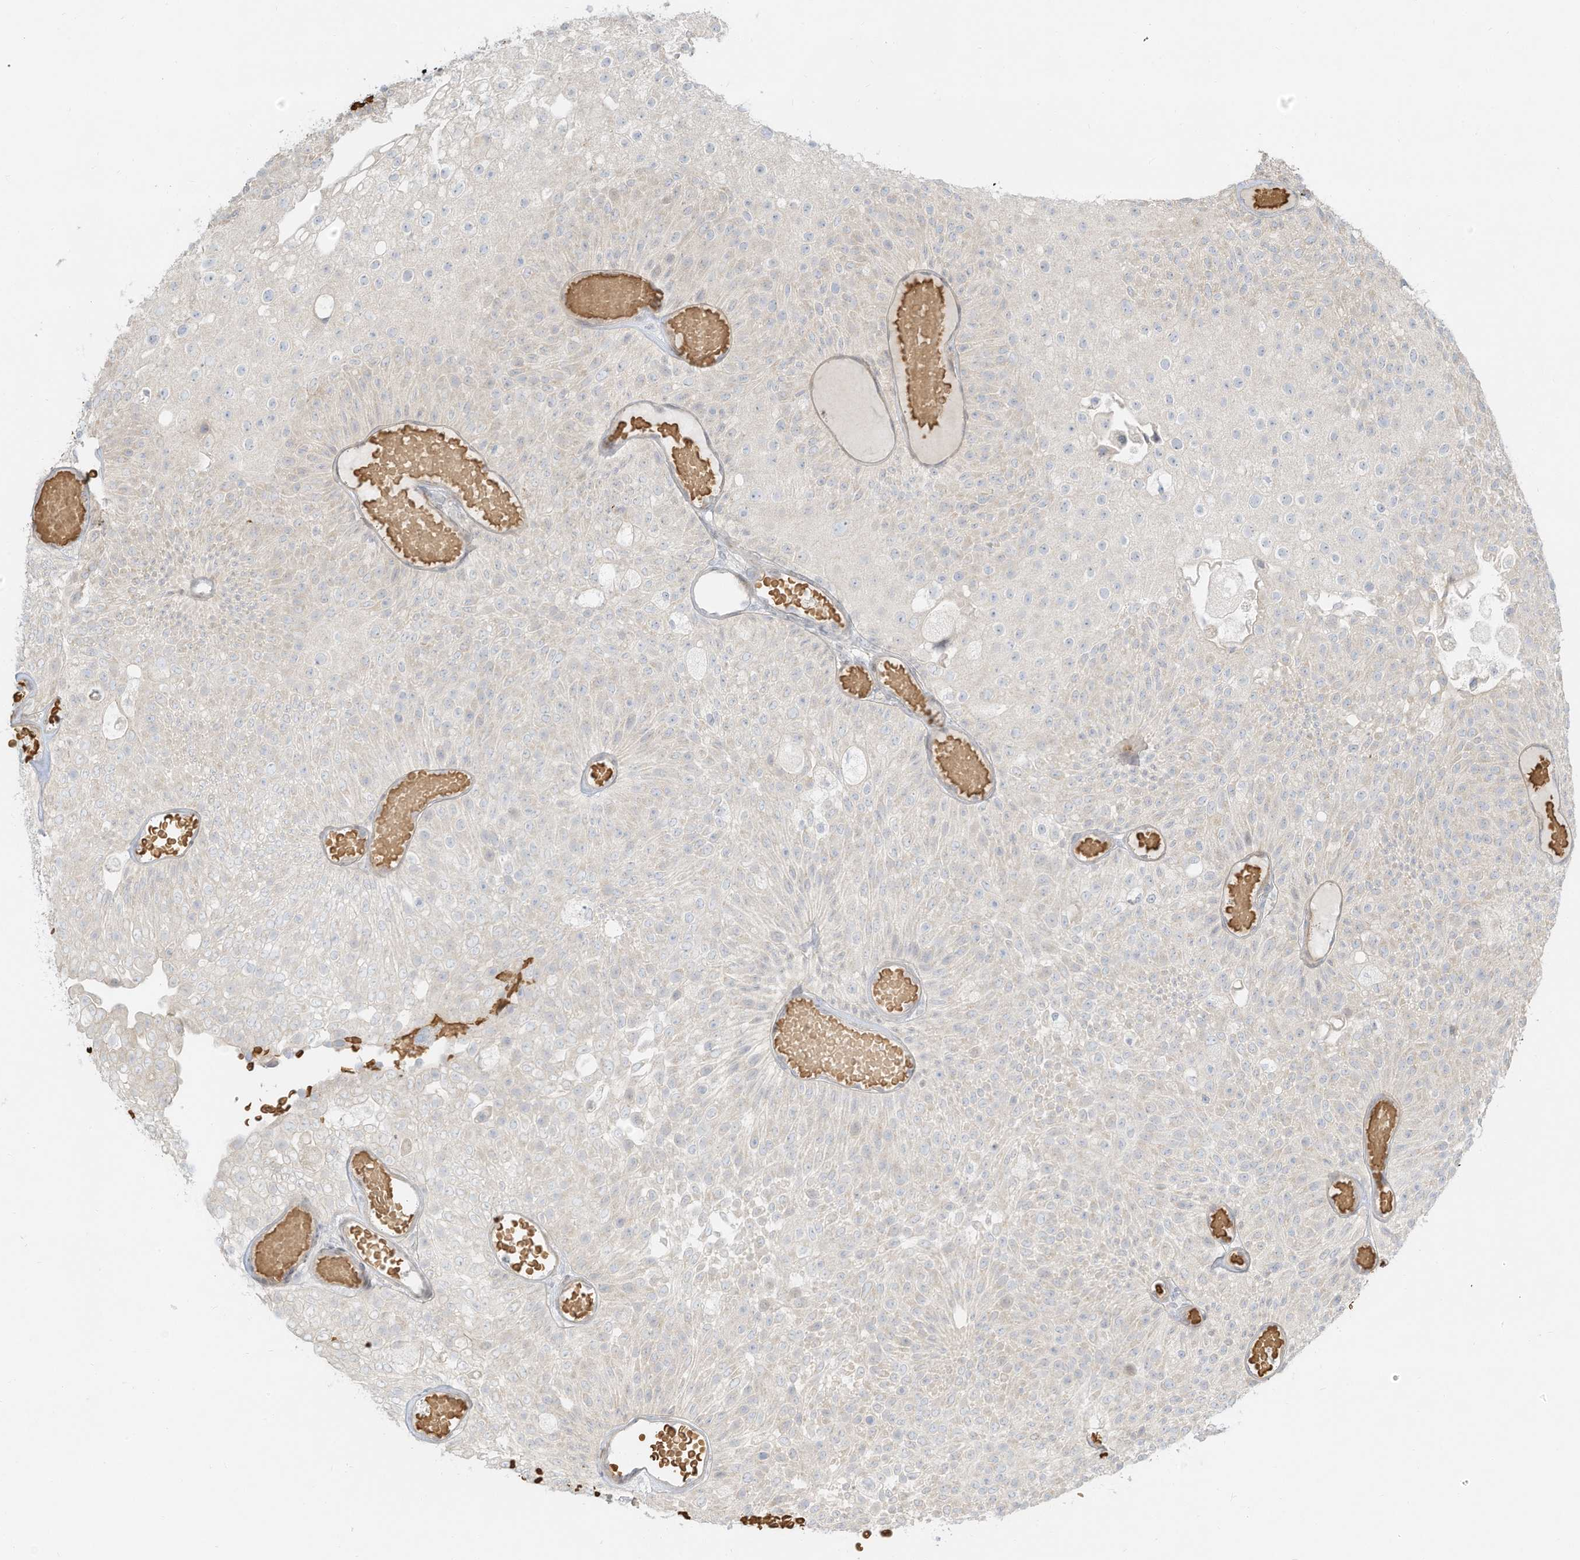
{"staining": {"intensity": "negative", "quantity": "none", "location": "none"}, "tissue": "urothelial cancer", "cell_type": "Tumor cells", "image_type": "cancer", "snomed": [{"axis": "morphology", "description": "Urothelial carcinoma, Low grade"}, {"axis": "topography", "description": "Urinary bladder"}], "caption": "A high-resolution histopathology image shows immunohistochemistry (IHC) staining of urothelial cancer, which demonstrates no significant staining in tumor cells.", "gene": "OFD1", "patient": {"sex": "male", "age": 78}}